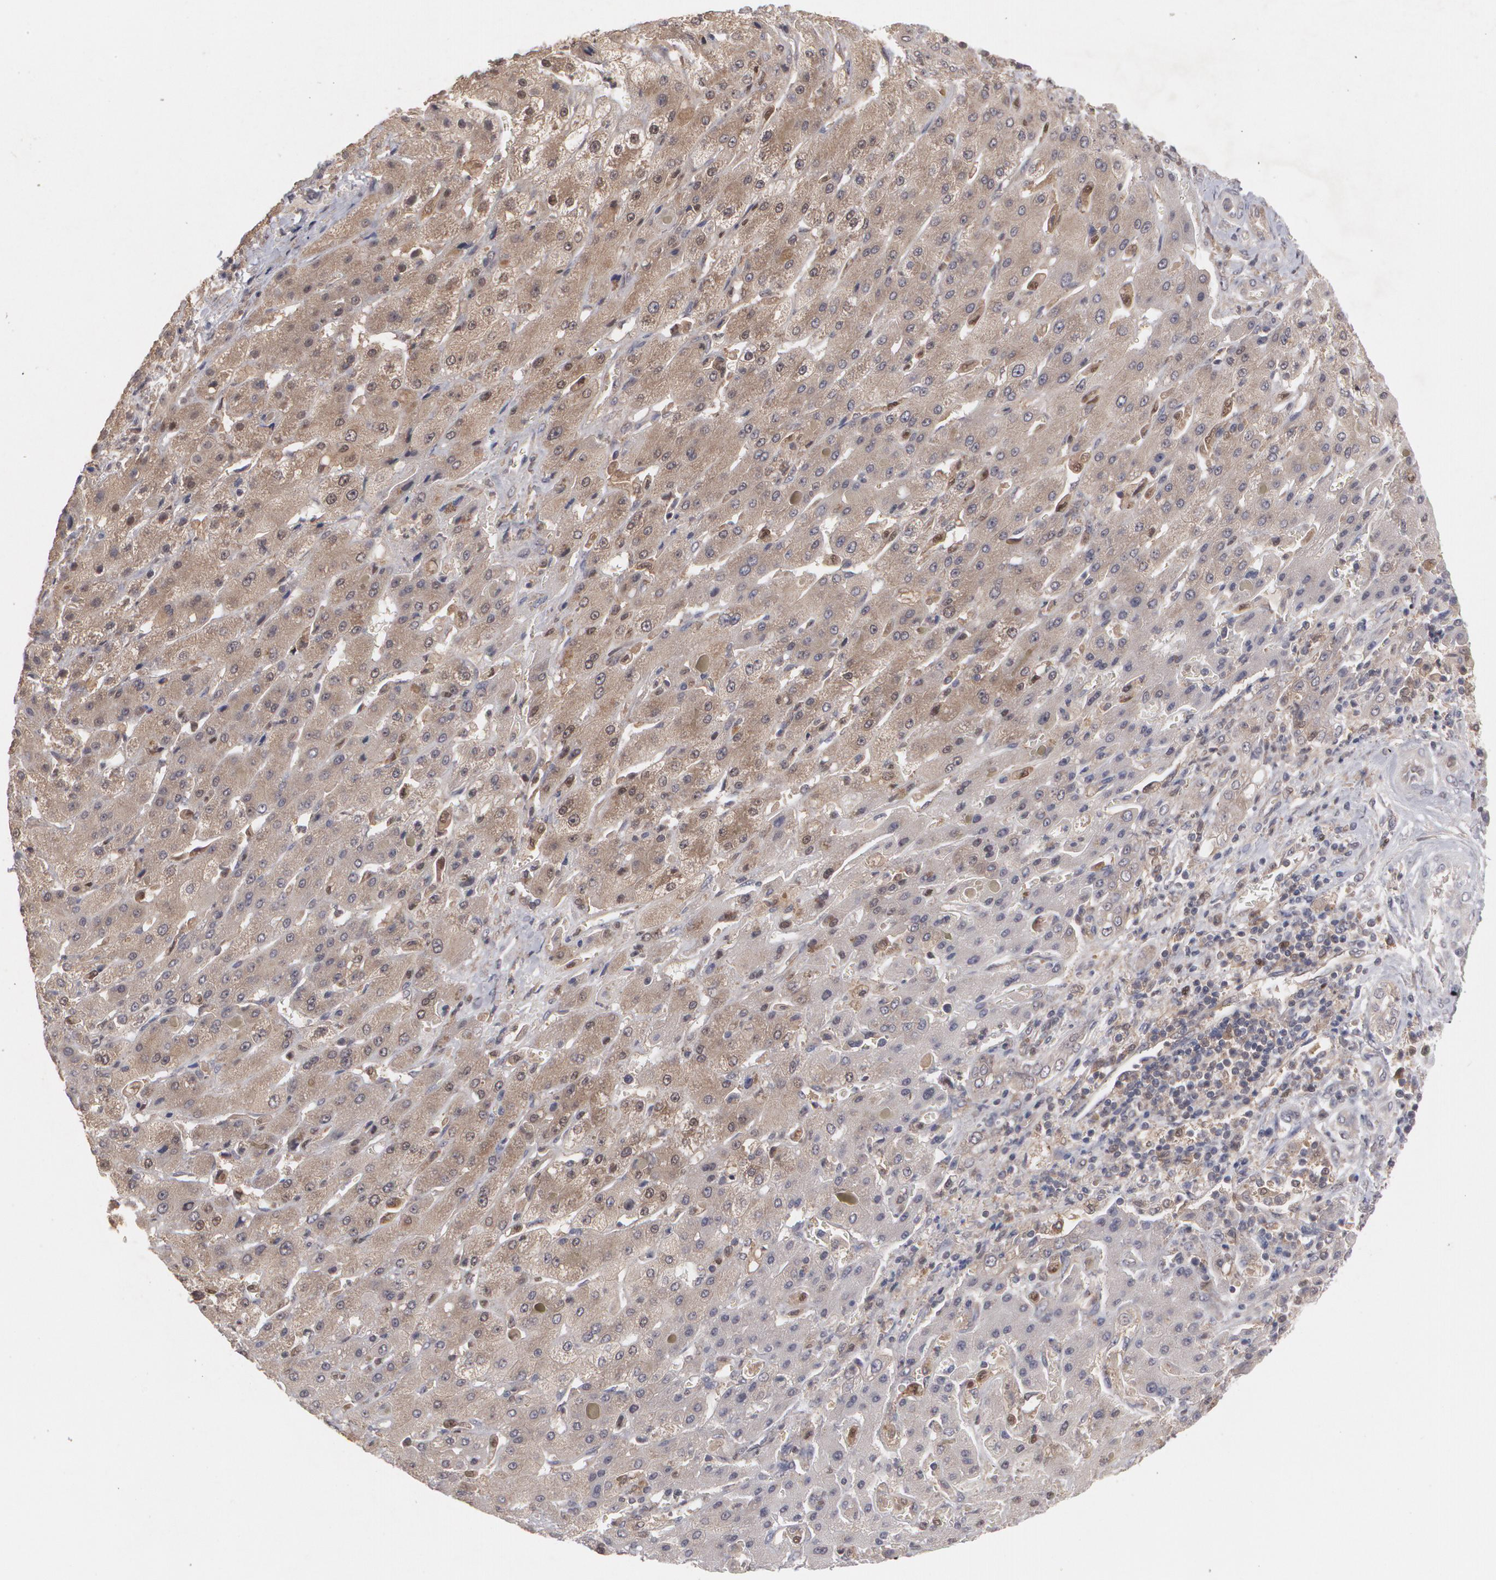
{"staining": {"intensity": "weak", "quantity": "25%-75%", "location": "cytoplasmic/membranous"}, "tissue": "liver cancer", "cell_type": "Tumor cells", "image_type": "cancer", "snomed": [{"axis": "morphology", "description": "Cholangiocarcinoma"}, {"axis": "topography", "description": "Liver"}], "caption": "Protein expression analysis of human liver cancer (cholangiocarcinoma) reveals weak cytoplasmic/membranous staining in about 25%-75% of tumor cells. (Brightfield microscopy of DAB IHC at high magnification).", "gene": "HTT", "patient": {"sex": "female", "age": 52}}